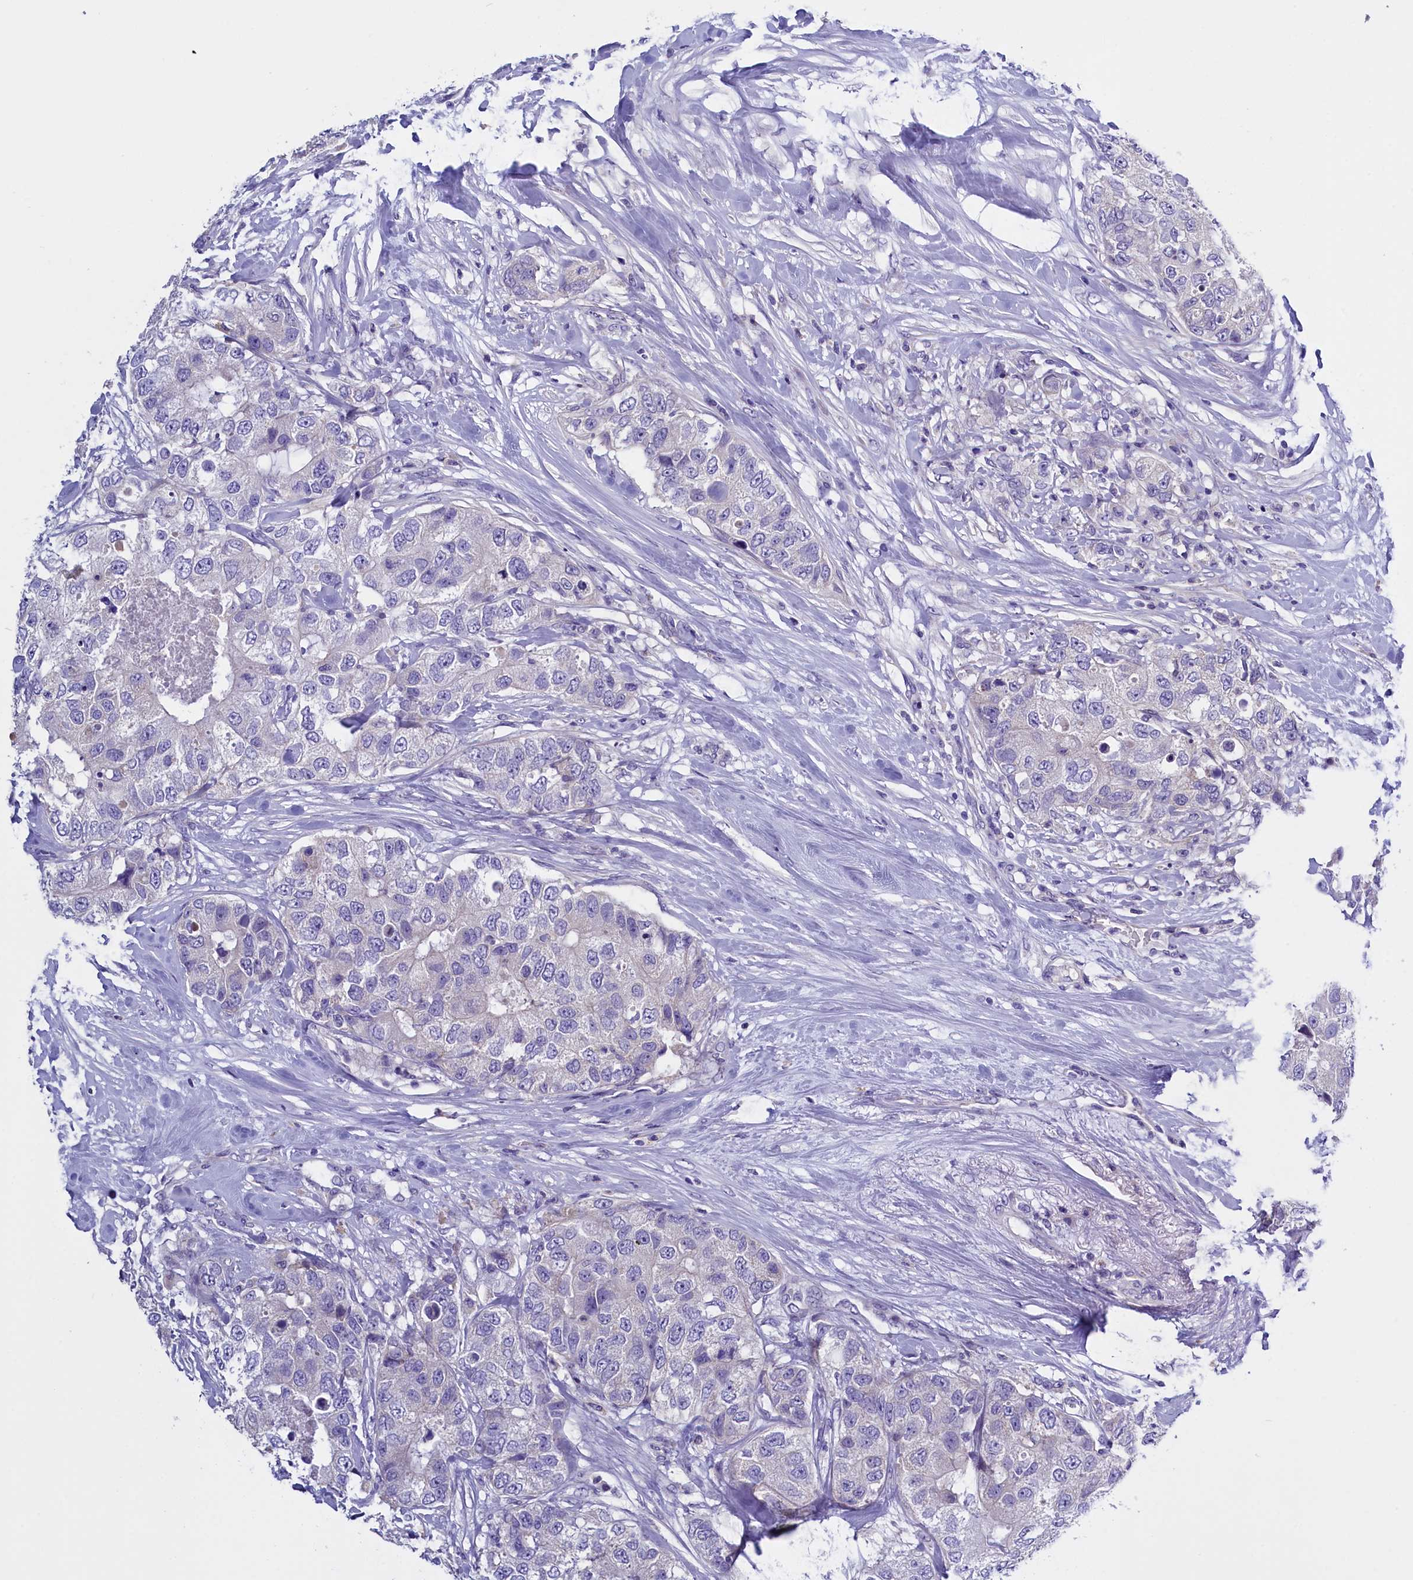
{"staining": {"intensity": "negative", "quantity": "none", "location": "none"}, "tissue": "breast cancer", "cell_type": "Tumor cells", "image_type": "cancer", "snomed": [{"axis": "morphology", "description": "Duct carcinoma"}, {"axis": "topography", "description": "Breast"}], "caption": "DAB (3,3'-diaminobenzidine) immunohistochemical staining of human breast cancer (intraductal carcinoma) demonstrates no significant positivity in tumor cells. (DAB (3,3'-diaminobenzidine) immunohistochemistry, high magnification).", "gene": "RTTN", "patient": {"sex": "female", "age": 62}}